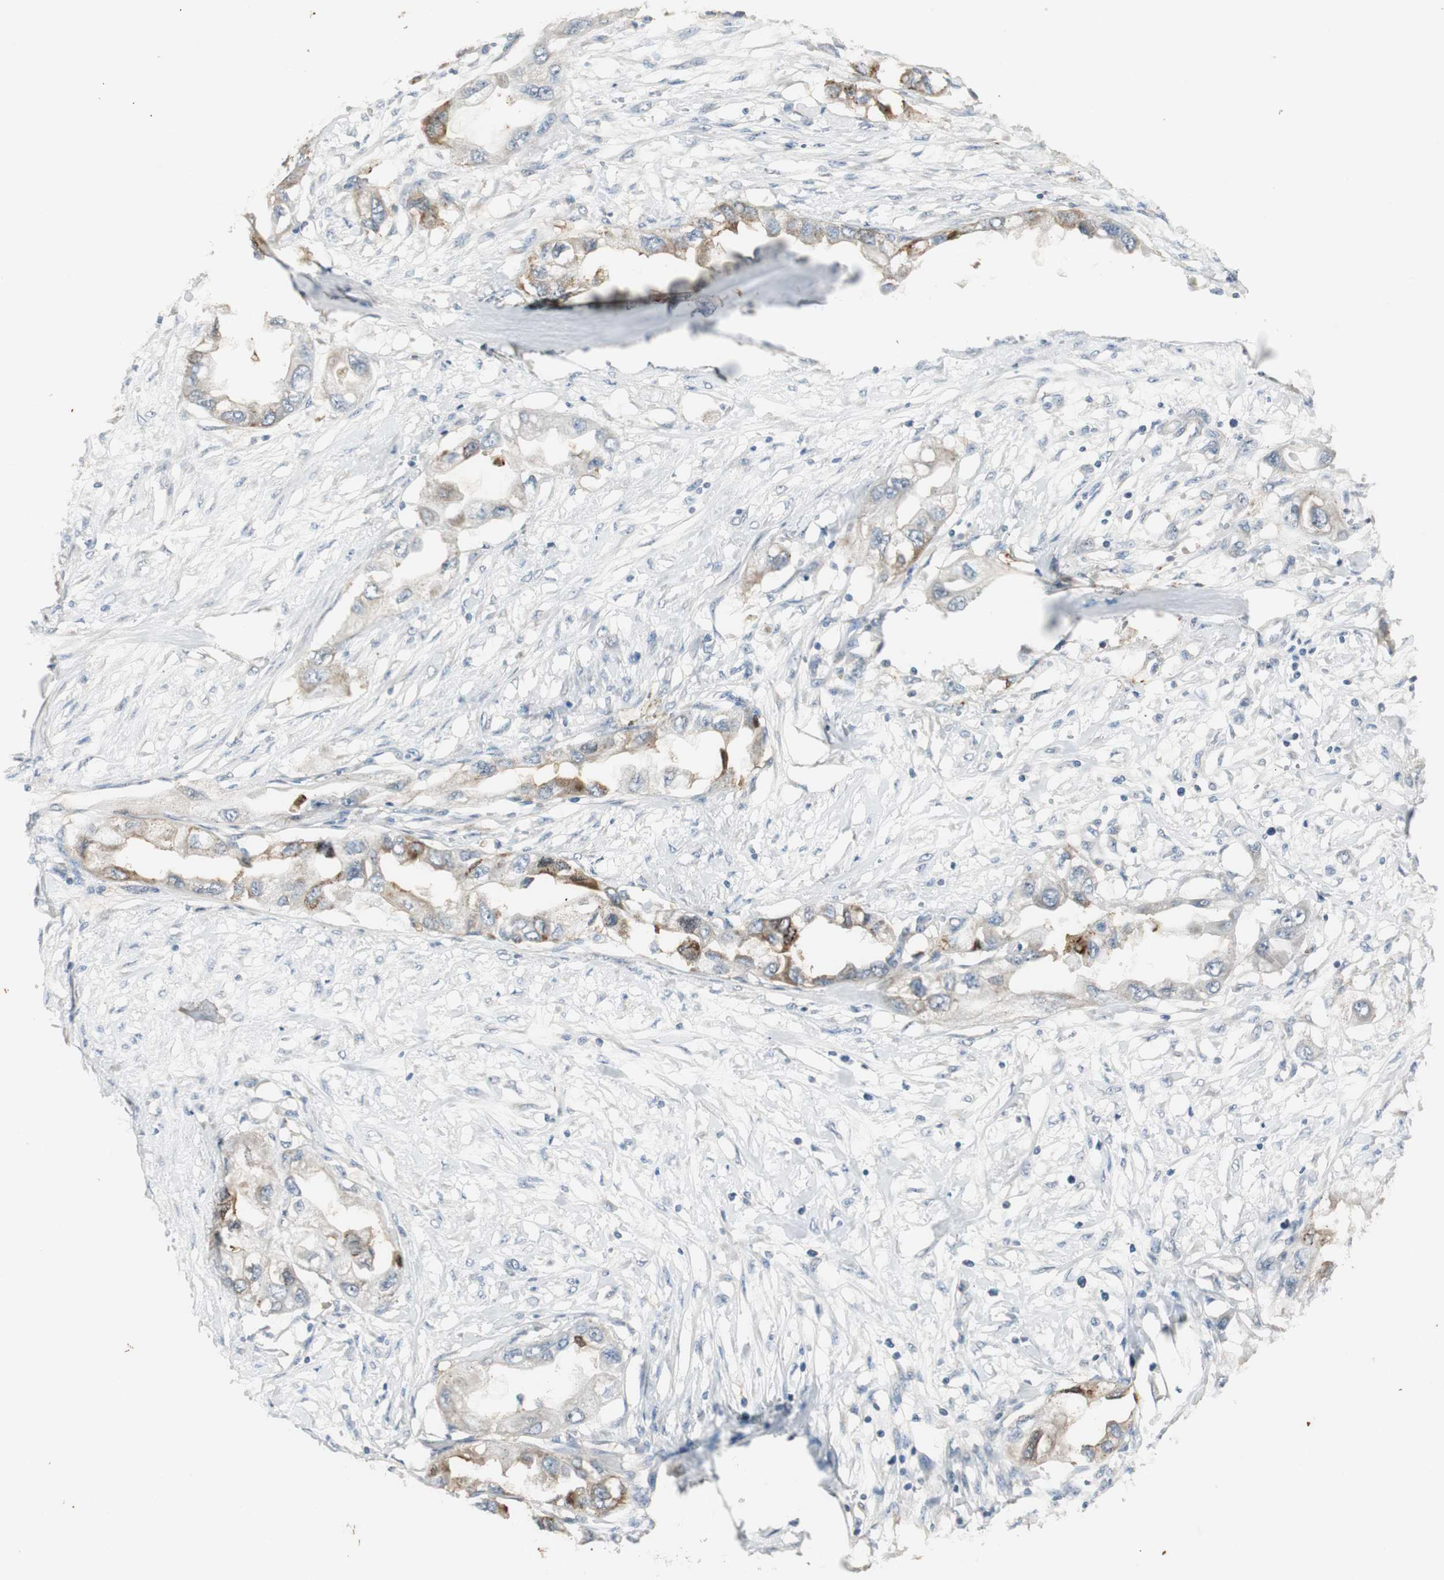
{"staining": {"intensity": "moderate", "quantity": "<25%", "location": "cytoplasmic/membranous"}, "tissue": "endometrial cancer", "cell_type": "Tumor cells", "image_type": "cancer", "snomed": [{"axis": "morphology", "description": "Adenocarcinoma, NOS"}, {"axis": "topography", "description": "Endometrium"}], "caption": "This histopathology image exhibits IHC staining of human adenocarcinoma (endometrial), with low moderate cytoplasmic/membranous positivity in approximately <25% of tumor cells.", "gene": "PTPRN2", "patient": {"sex": "female", "age": 67}}